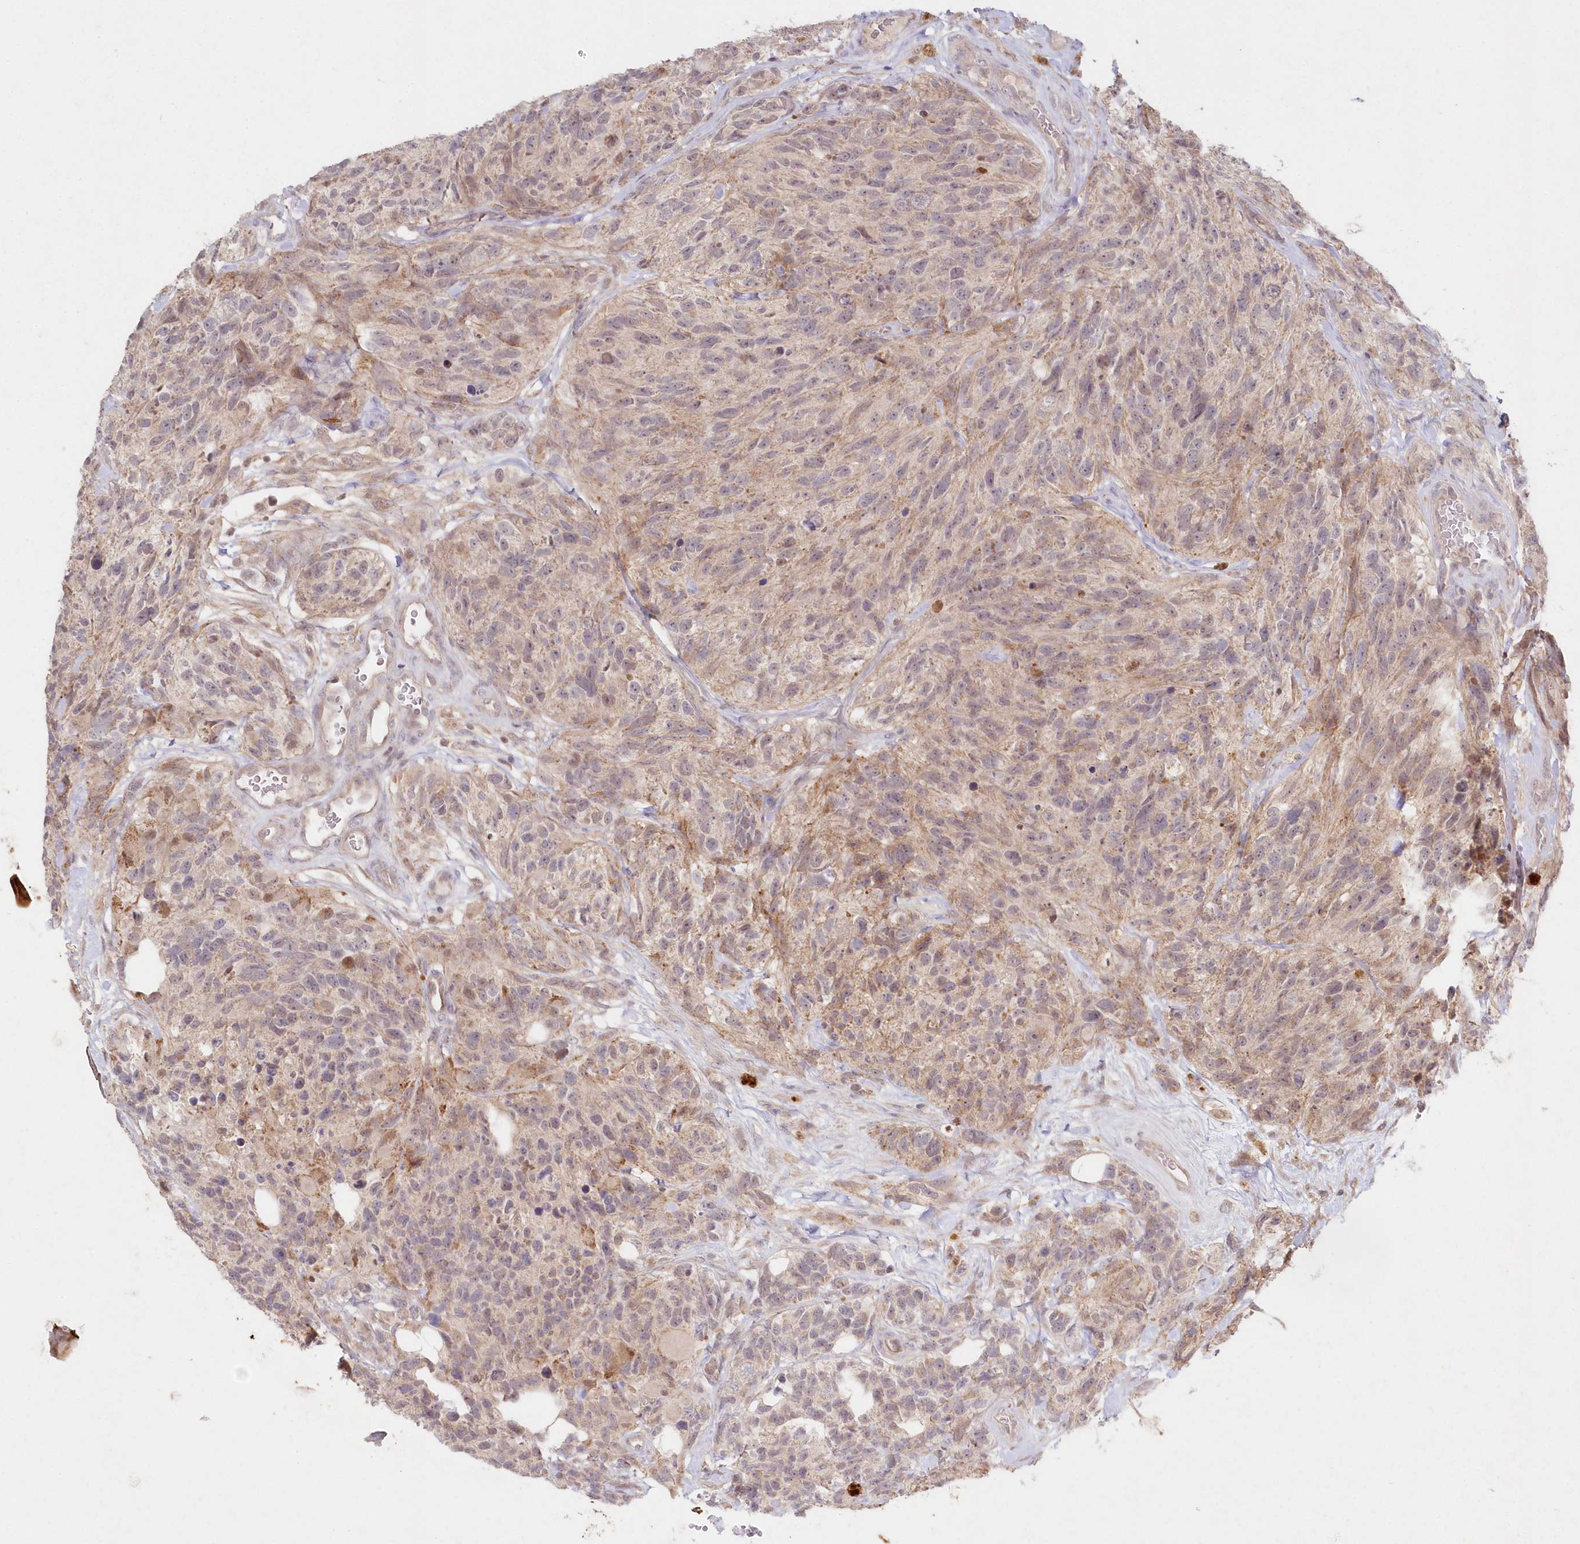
{"staining": {"intensity": "weak", "quantity": "<25%", "location": "cytoplasmic/membranous"}, "tissue": "glioma", "cell_type": "Tumor cells", "image_type": "cancer", "snomed": [{"axis": "morphology", "description": "Glioma, malignant, High grade"}, {"axis": "topography", "description": "Brain"}], "caption": "This is an immunohistochemistry micrograph of high-grade glioma (malignant). There is no expression in tumor cells.", "gene": "ASCC1", "patient": {"sex": "male", "age": 69}}